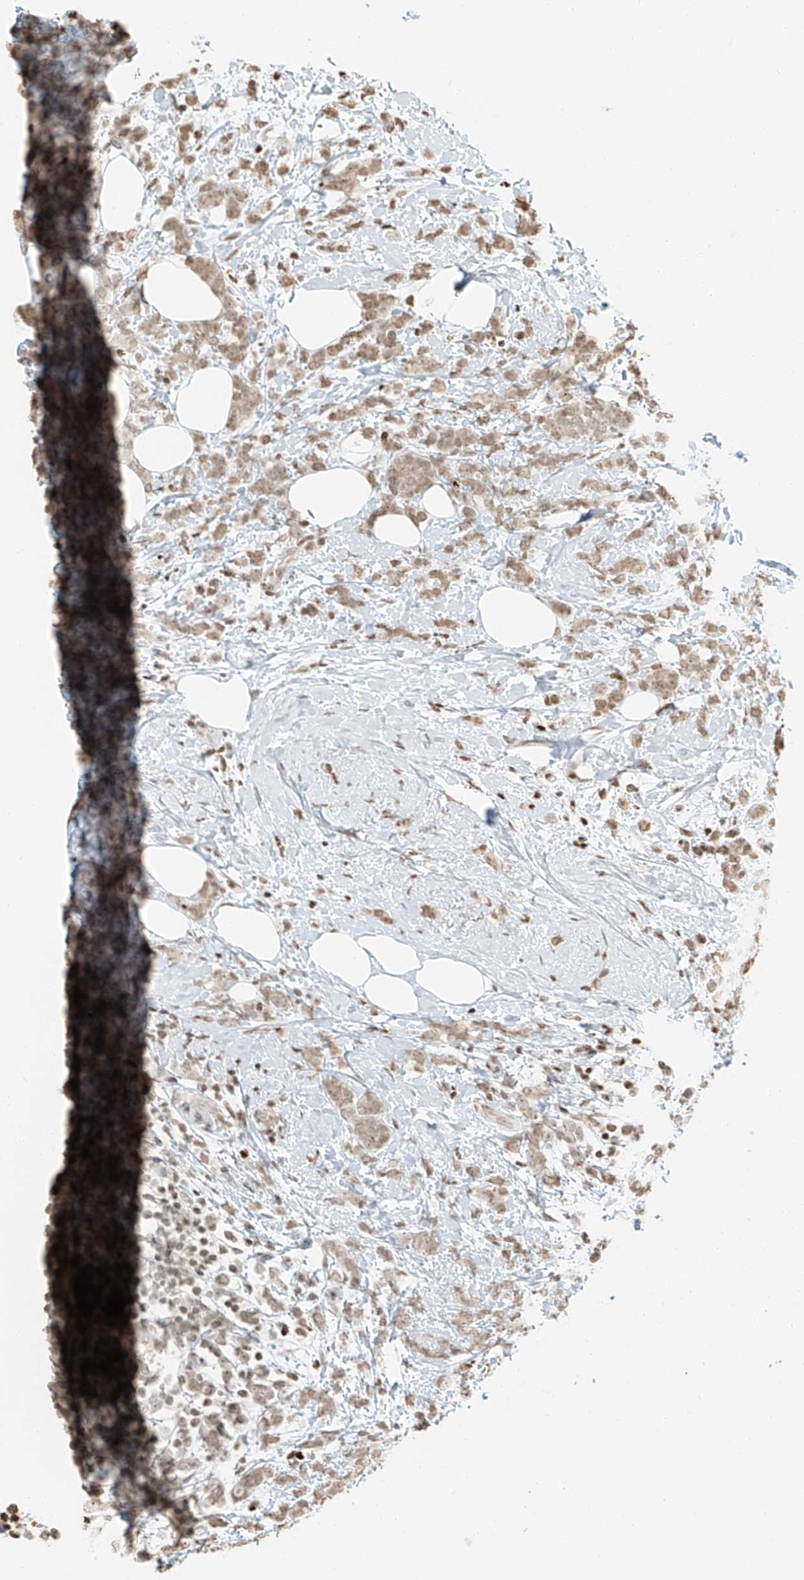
{"staining": {"intensity": "weak", "quantity": ">75%", "location": "nuclear"}, "tissue": "breast cancer", "cell_type": "Tumor cells", "image_type": "cancer", "snomed": [{"axis": "morphology", "description": "Lobular carcinoma"}, {"axis": "topography", "description": "Breast"}], "caption": "A brown stain highlights weak nuclear staining of a protein in human lobular carcinoma (breast) tumor cells. (brown staining indicates protein expression, while blue staining denotes nuclei).", "gene": "C17orf58", "patient": {"sex": "female", "age": 58}}